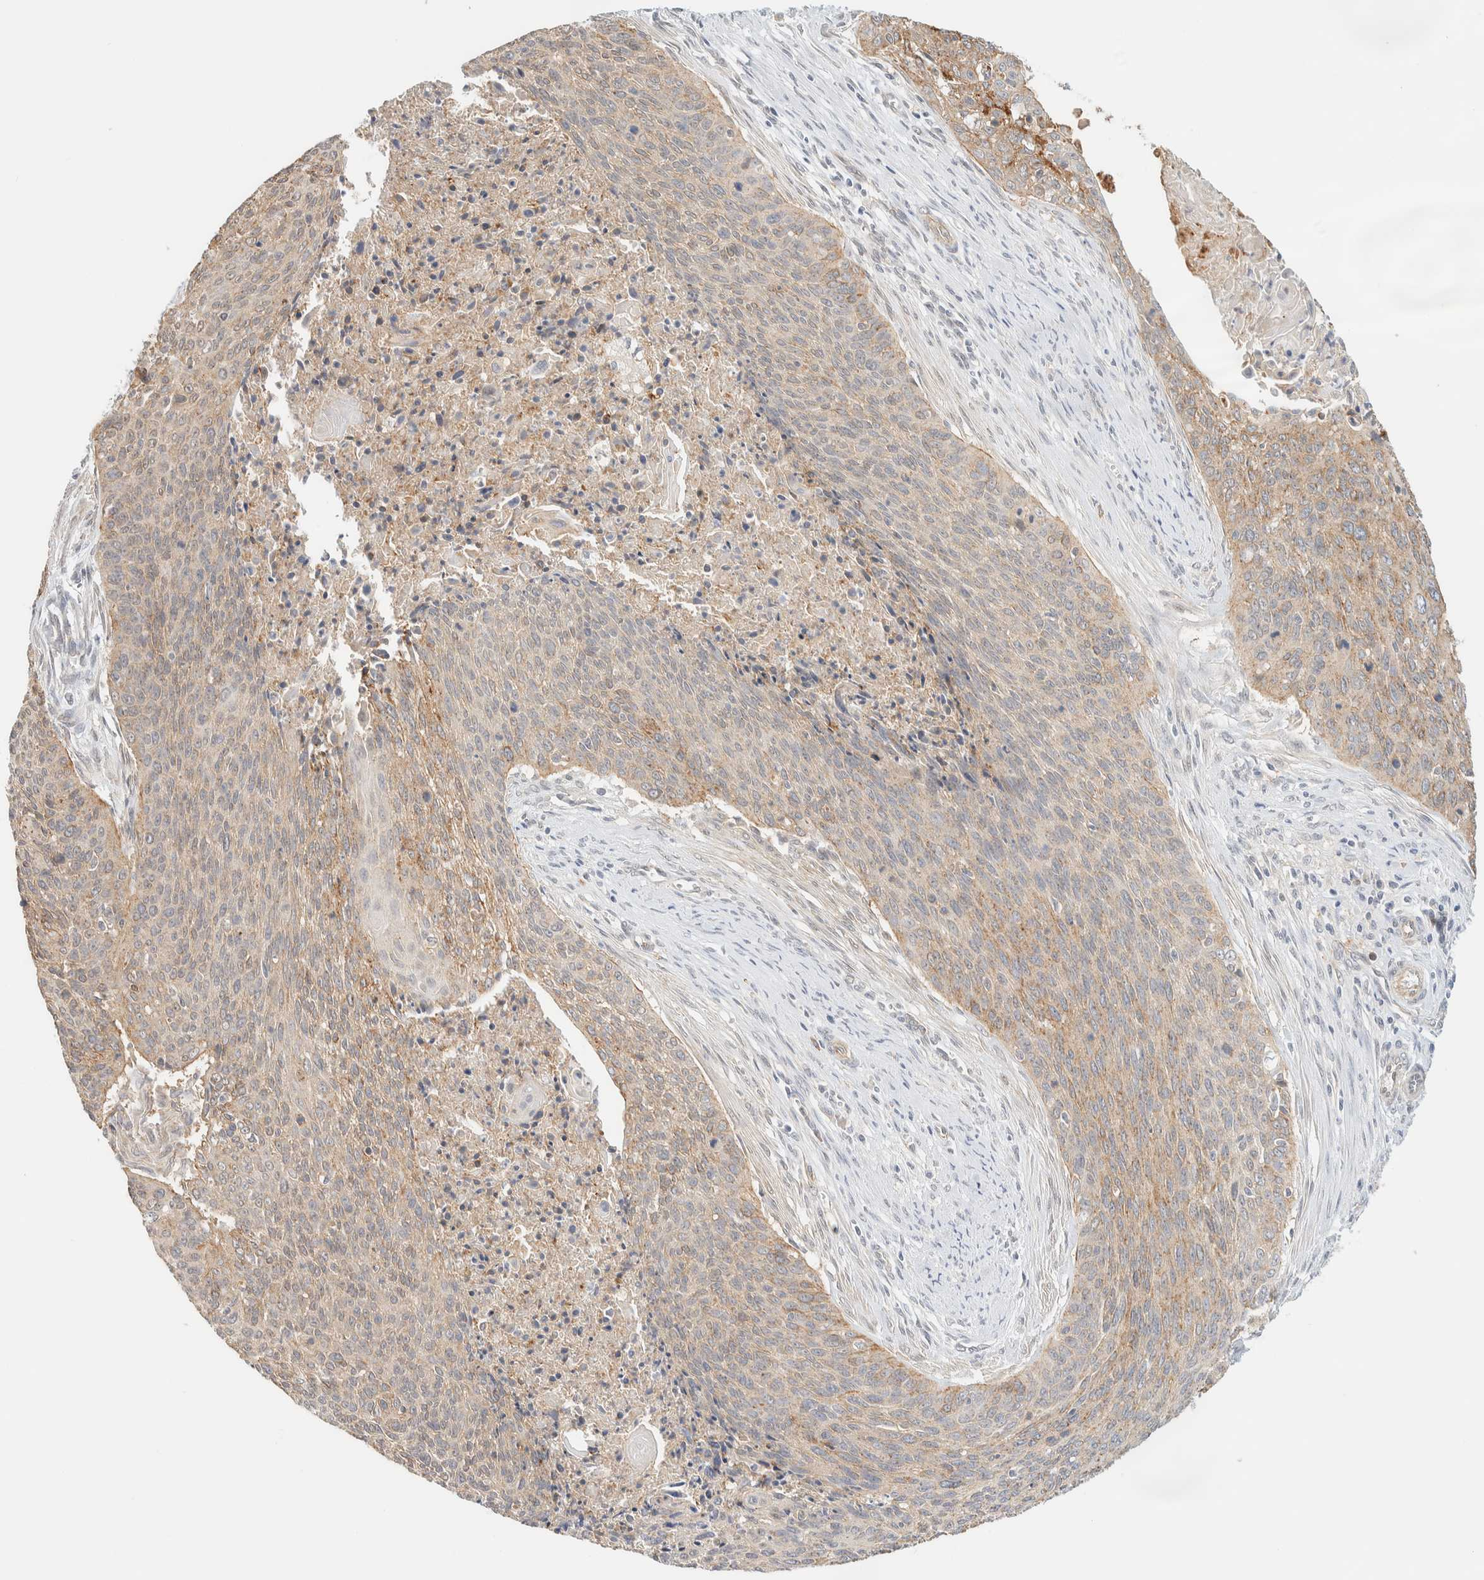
{"staining": {"intensity": "weak", "quantity": ">75%", "location": "cytoplasmic/membranous"}, "tissue": "cervical cancer", "cell_type": "Tumor cells", "image_type": "cancer", "snomed": [{"axis": "morphology", "description": "Squamous cell carcinoma, NOS"}, {"axis": "topography", "description": "Cervix"}], "caption": "IHC (DAB) staining of cervical squamous cell carcinoma exhibits weak cytoplasmic/membranous protein staining in about >75% of tumor cells.", "gene": "TBC1D8B", "patient": {"sex": "female", "age": 55}}